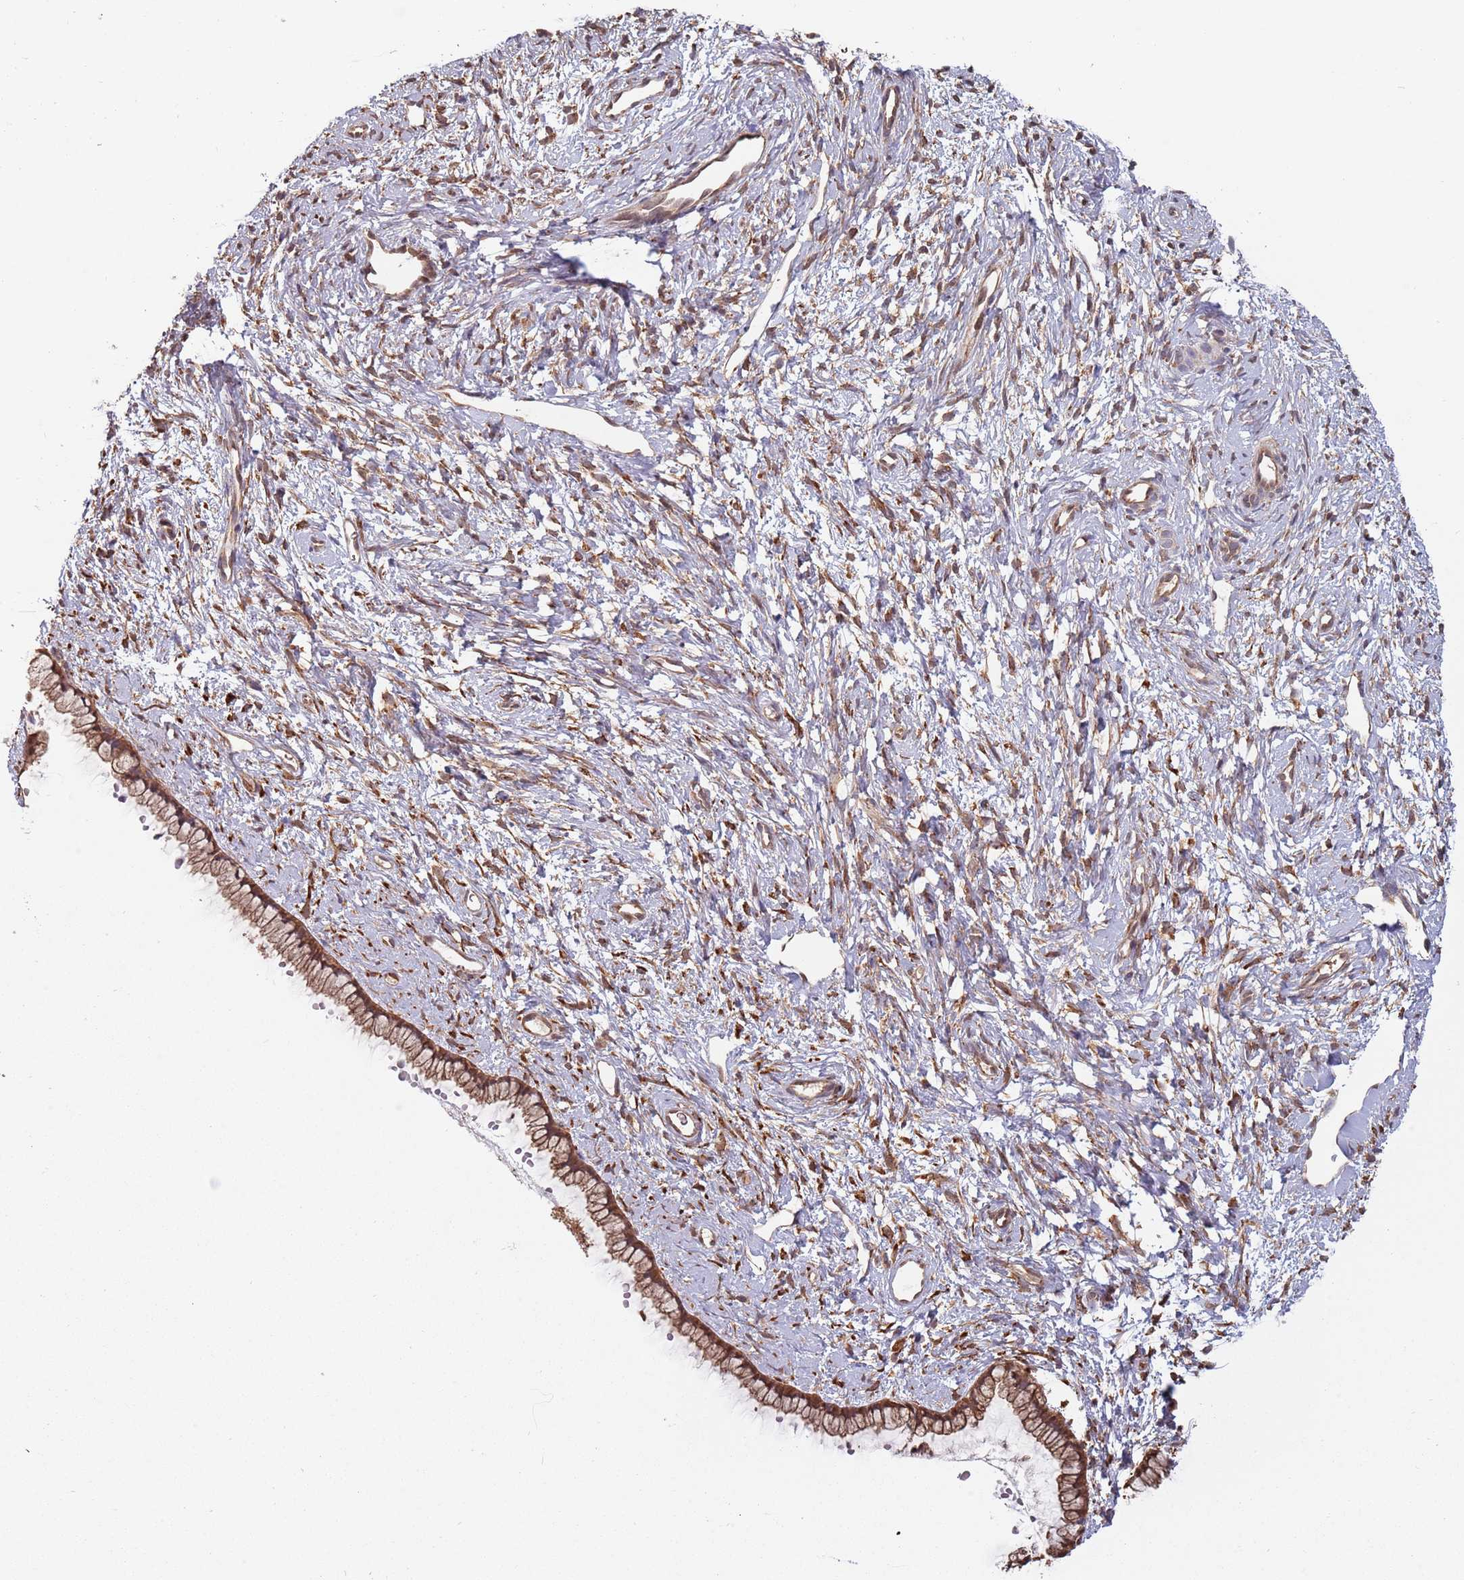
{"staining": {"intensity": "moderate", "quantity": ">75%", "location": "cytoplasmic/membranous"}, "tissue": "cervix", "cell_type": "Glandular cells", "image_type": "normal", "snomed": [{"axis": "morphology", "description": "Normal tissue, NOS"}, {"axis": "topography", "description": "Cervix"}], "caption": "Immunohistochemistry of benign human cervix displays medium levels of moderate cytoplasmic/membranous expression in approximately >75% of glandular cells. The protein of interest is stained brown, and the nuclei are stained in blue (DAB IHC with brightfield microscopy, high magnification).", "gene": "COG4", "patient": {"sex": "female", "age": 57}}